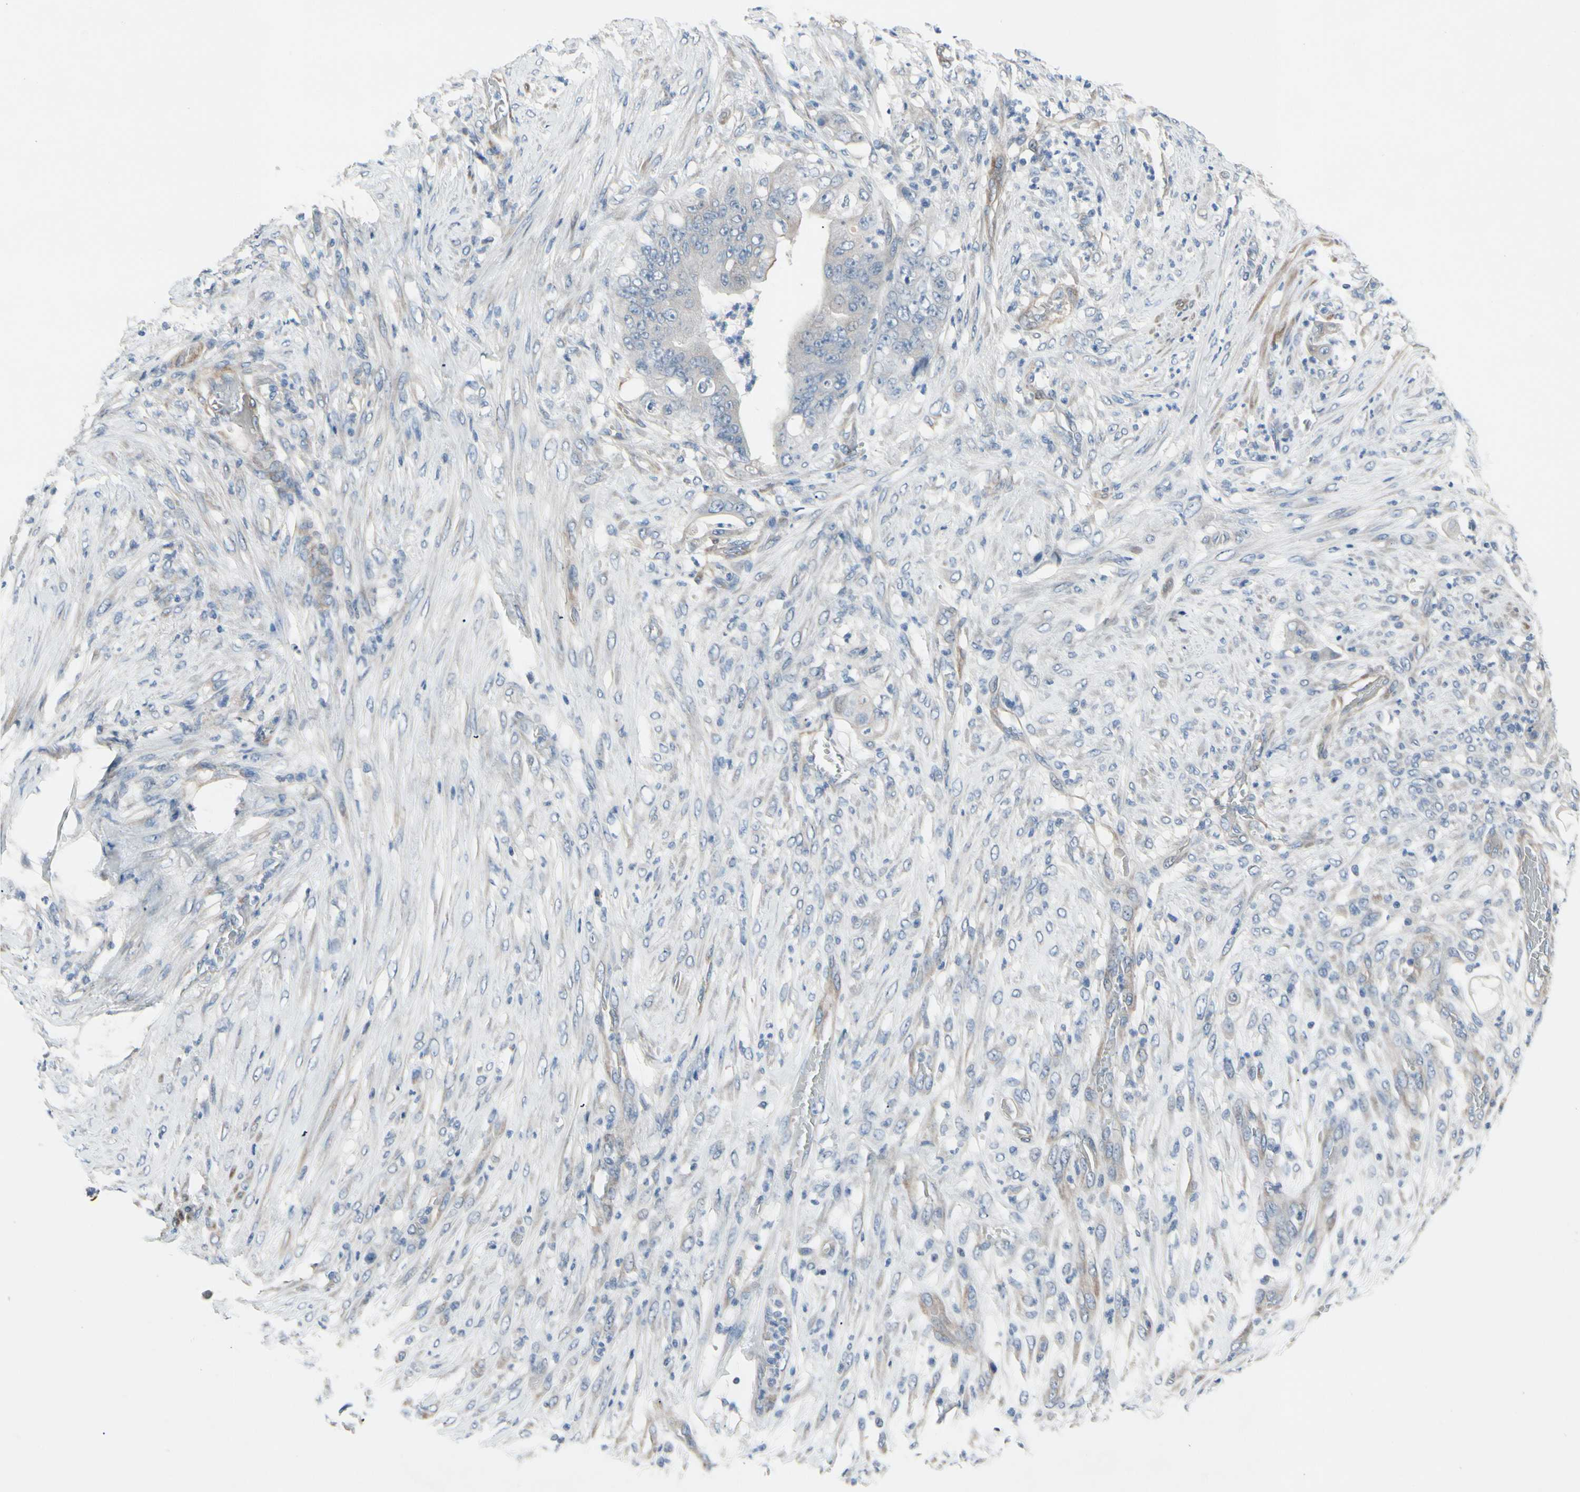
{"staining": {"intensity": "negative", "quantity": "none", "location": "none"}, "tissue": "stomach cancer", "cell_type": "Tumor cells", "image_type": "cancer", "snomed": [{"axis": "morphology", "description": "Adenocarcinoma, NOS"}, {"axis": "topography", "description": "Stomach"}], "caption": "This histopathology image is of stomach adenocarcinoma stained with IHC to label a protein in brown with the nuclei are counter-stained blue. There is no positivity in tumor cells.", "gene": "MAP2", "patient": {"sex": "female", "age": 73}}